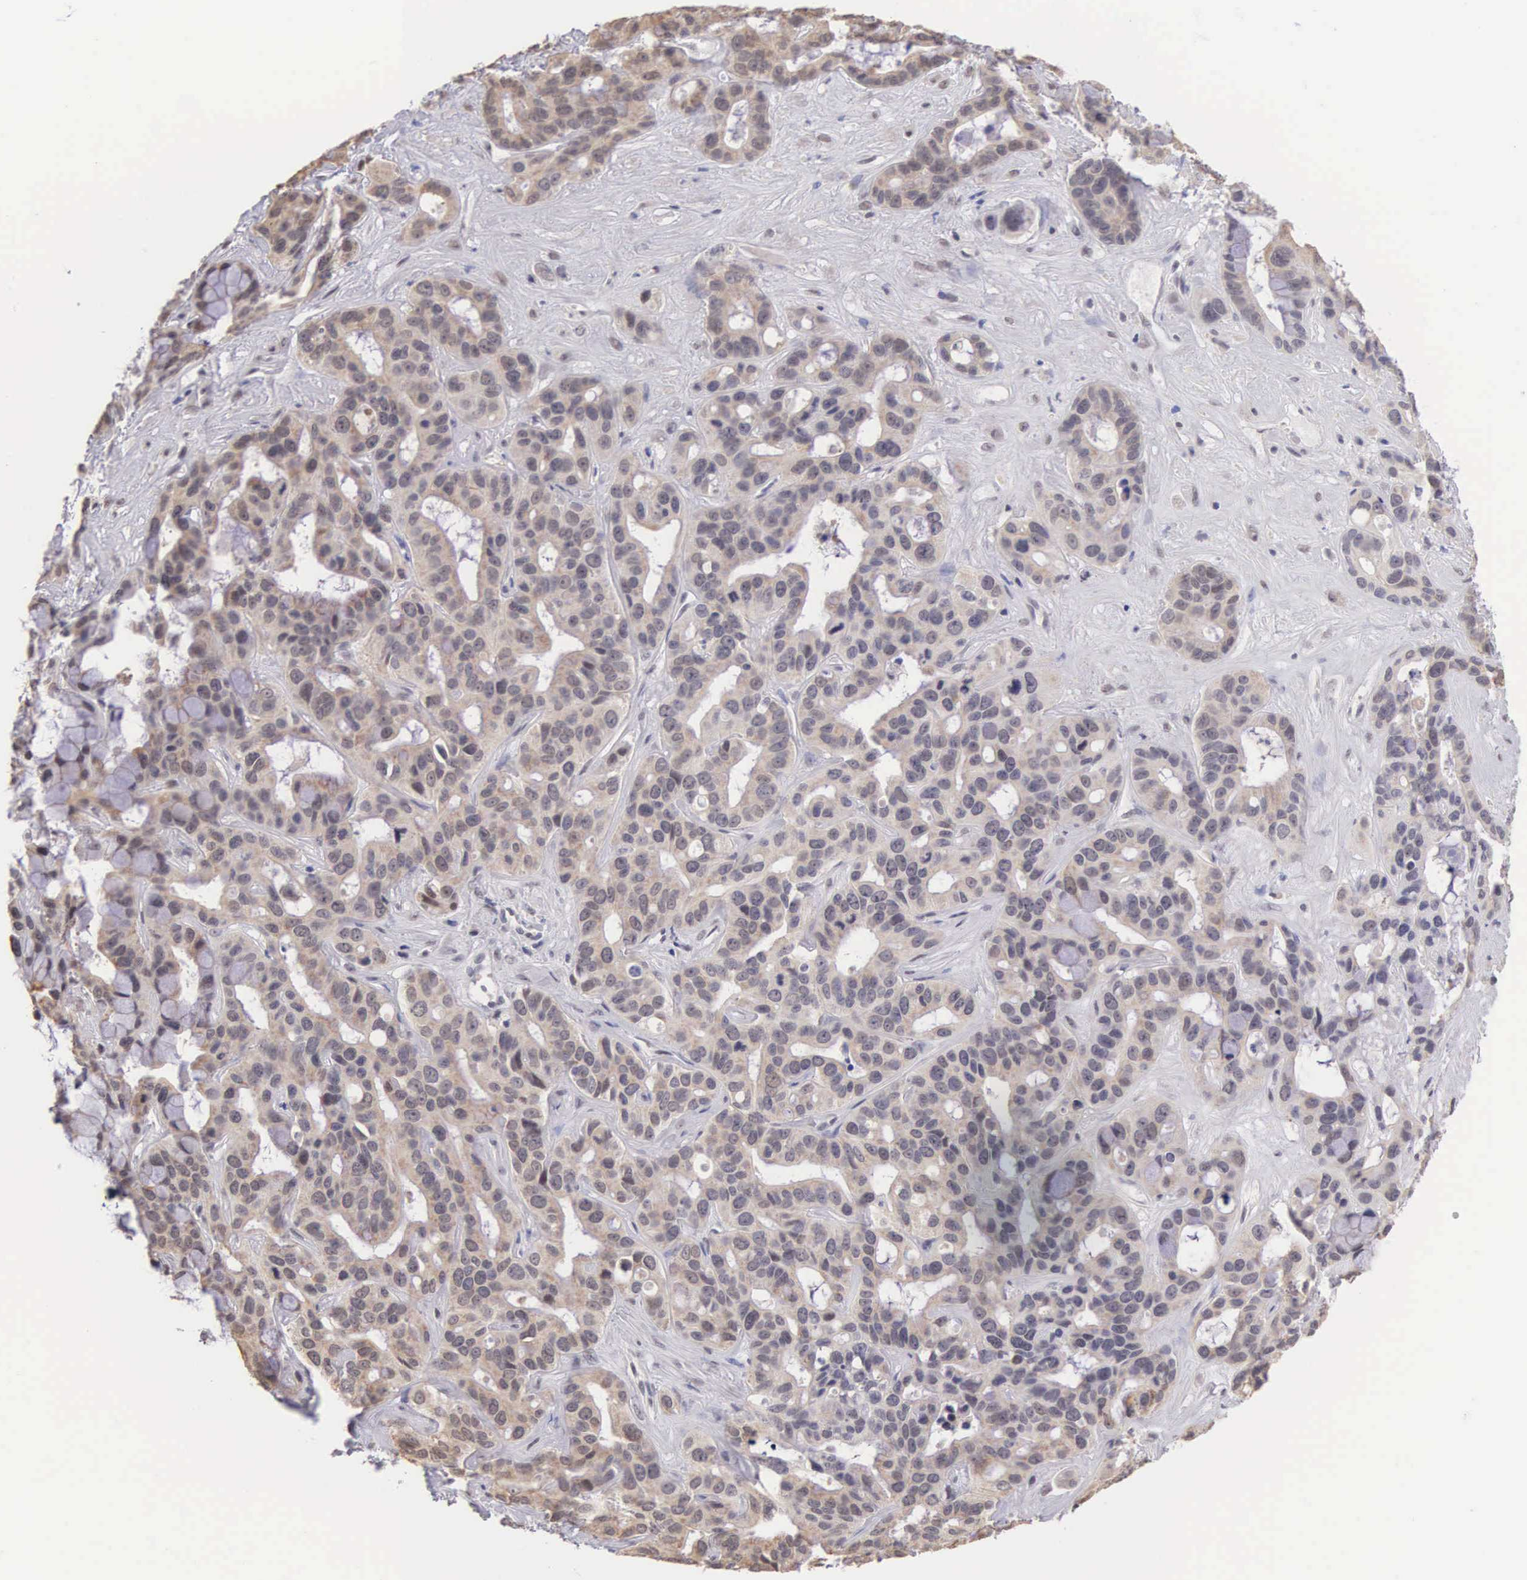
{"staining": {"intensity": "weak", "quantity": "25%-75%", "location": "cytoplasmic/membranous"}, "tissue": "liver cancer", "cell_type": "Tumor cells", "image_type": "cancer", "snomed": [{"axis": "morphology", "description": "Cholangiocarcinoma"}, {"axis": "topography", "description": "Liver"}], "caption": "Approximately 25%-75% of tumor cells in human liver cholangiocarcinoma exhibit weak cytoplasmic/membranous protein positivity as visualized by brown immunohistochemical staining.", "gene": "HMGXB4", "patient": {"sex": "female", "age": 65}}